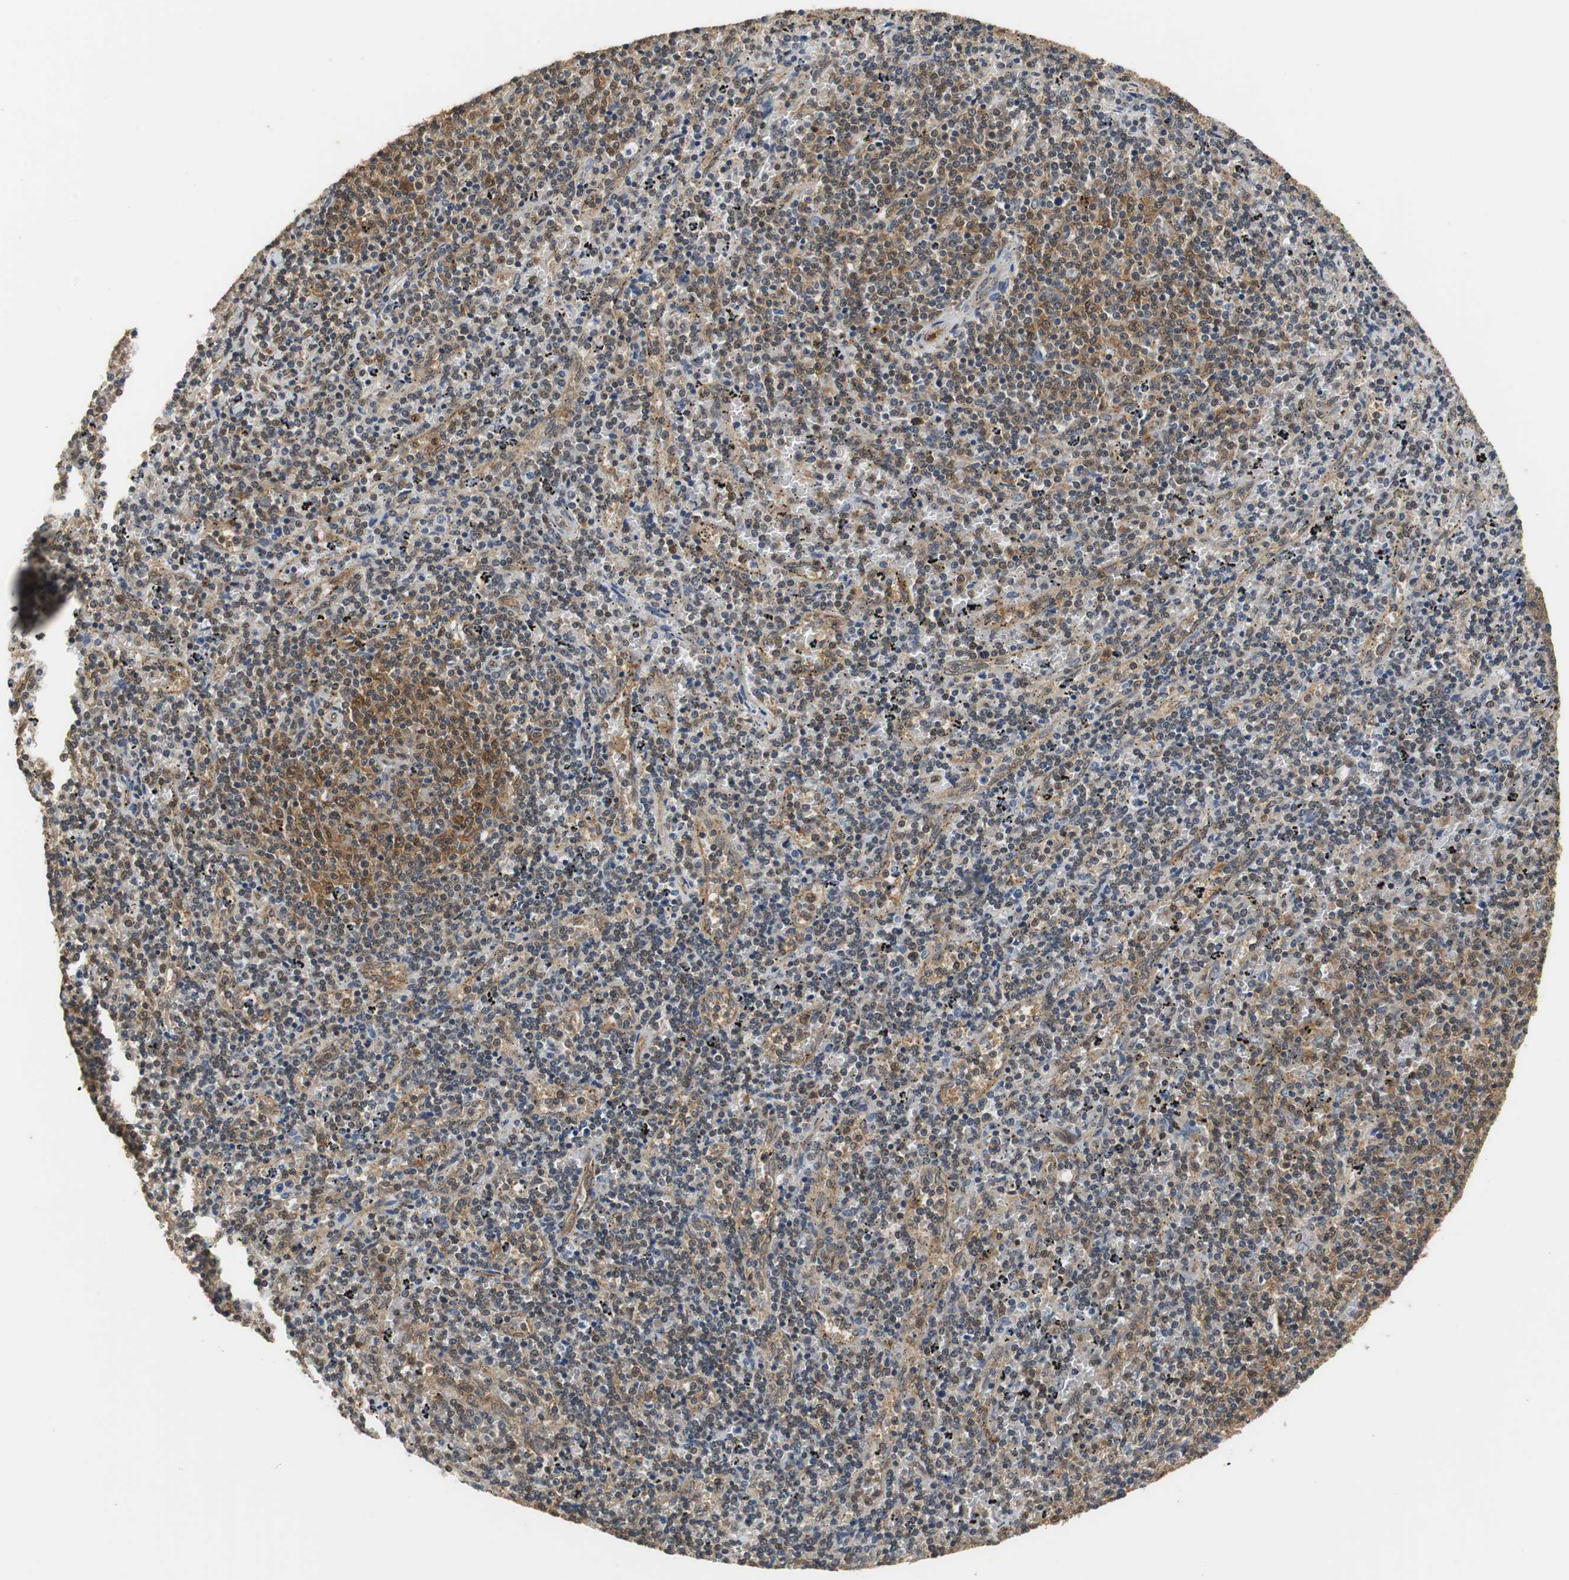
{"staining": {"intensity": "moderate", "quantity": "25%-75%", "location": "cytoplasmic/membranous,nuclear"}, "tissue": "lymphoma", "cell_type": "Tumor cells", "image_type": "cancer", "snomed": [{"axis": "morphology", "description": "Malignant lymphoma, non-Hodgkin's type, Low grade"}, {"axis": "topography", "description": "Spleen"}], "caption": "Protein analysis of lymphoma tissue shows moderate cytoplasmic/membranous and nuclear expression in approximately 25%-75% of tumor cells.", "gene": "UBQLN2", "patient": {"sex": "female", "age": 50}}